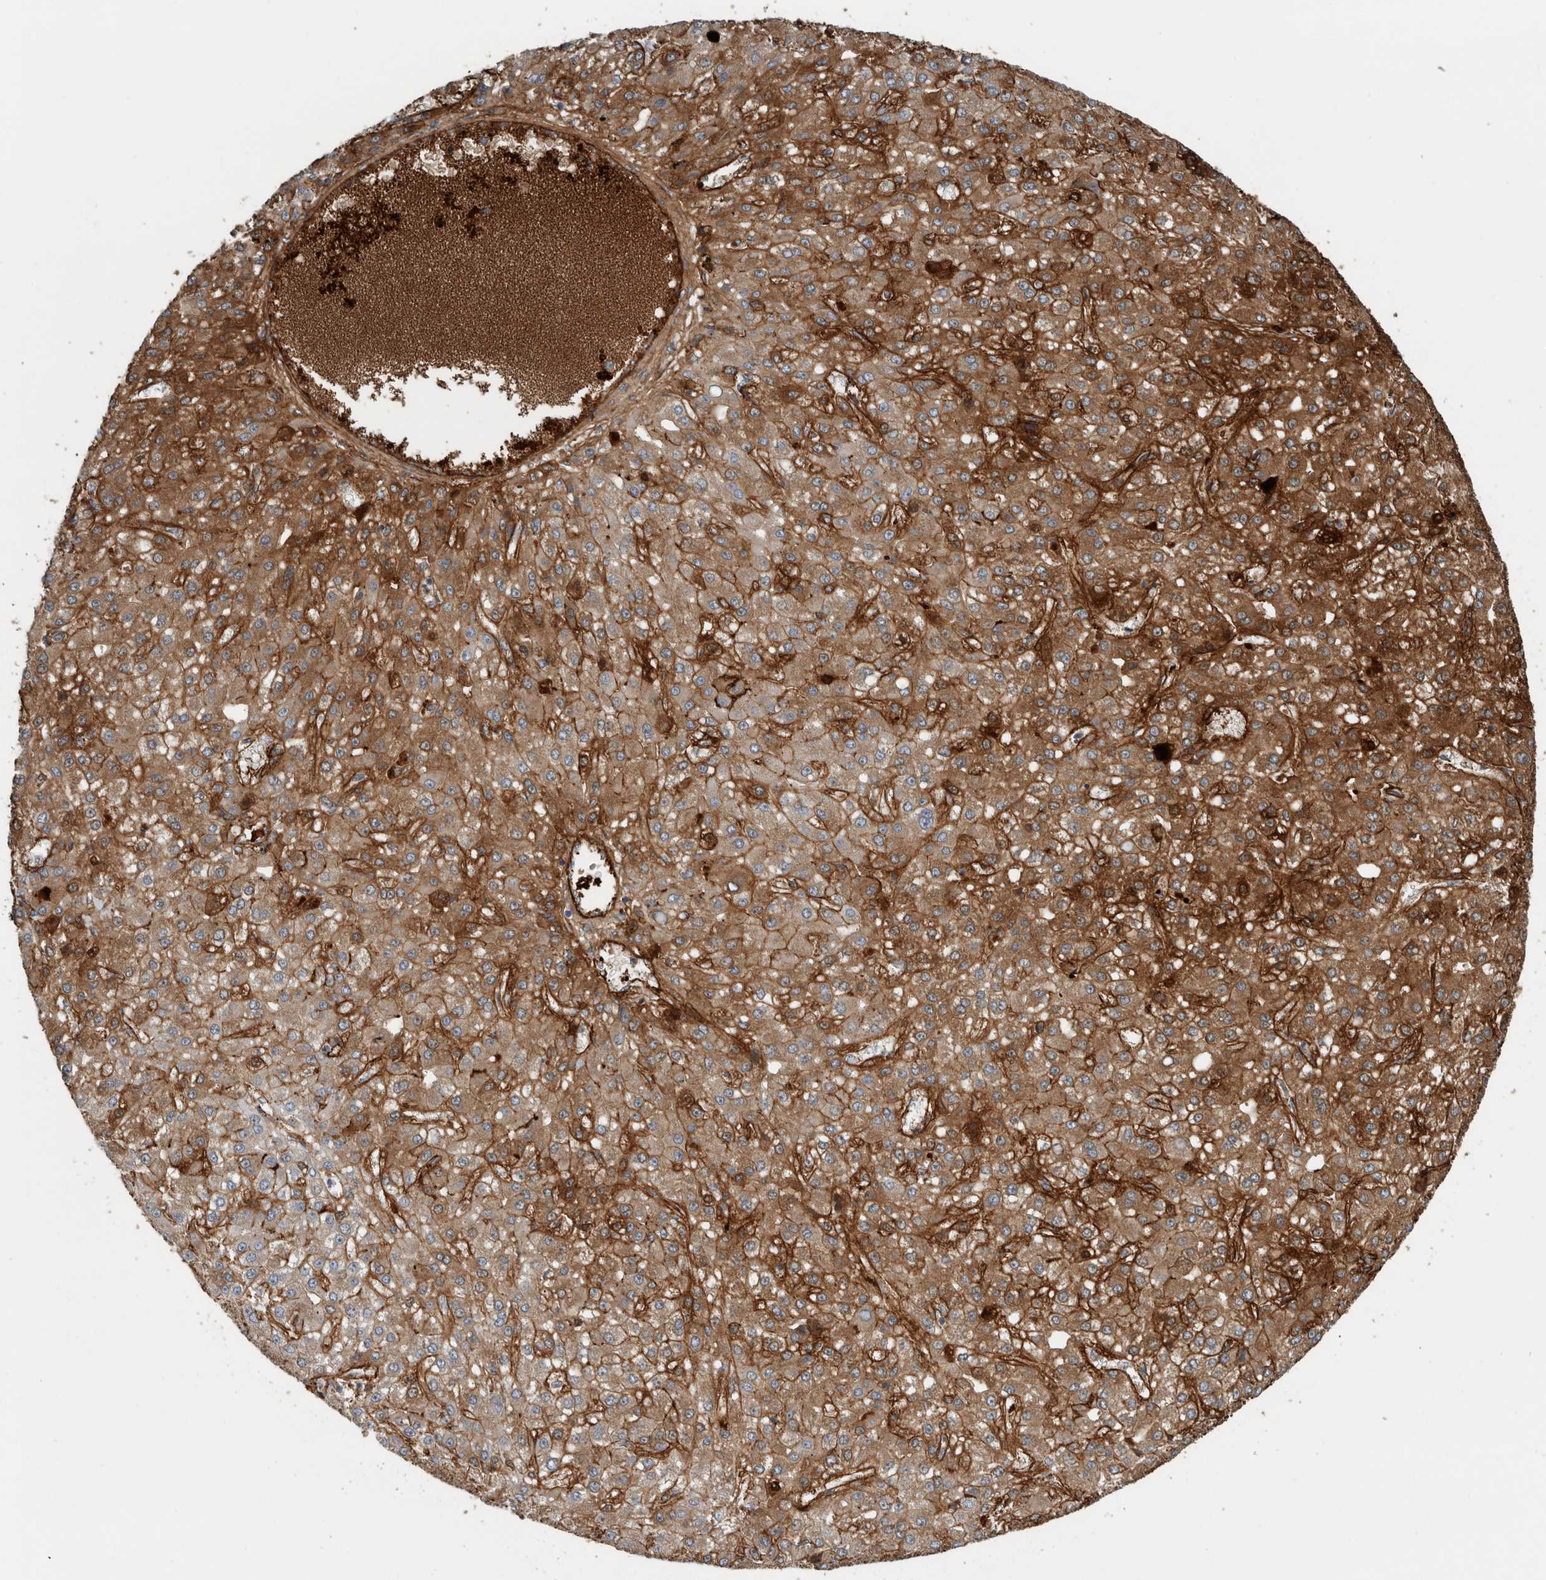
{"staining": {"intensity": "moderate", "quantity": "25%-75%", "location": "cytoplasmic/membranous"}, "tissue": "liver cancer", "cell_type": "Tumor cells", "image_type": "cancer", "snomed": [{"axis": "morphology", "description": "Carcinoma, Hepatocellular, NOS"}, {"axis": "topography", "description": "Liver"}], "caption": "An IHC photomicrograph of neoplastic tissue is shown. Protein staining in brown highlights moderate cytoplasmic/membranous positivity in hepatocellular carcinoma (liver) within tumor cells.", "gene": "FN1", "patient": {"sex": "male", "age": 67}}